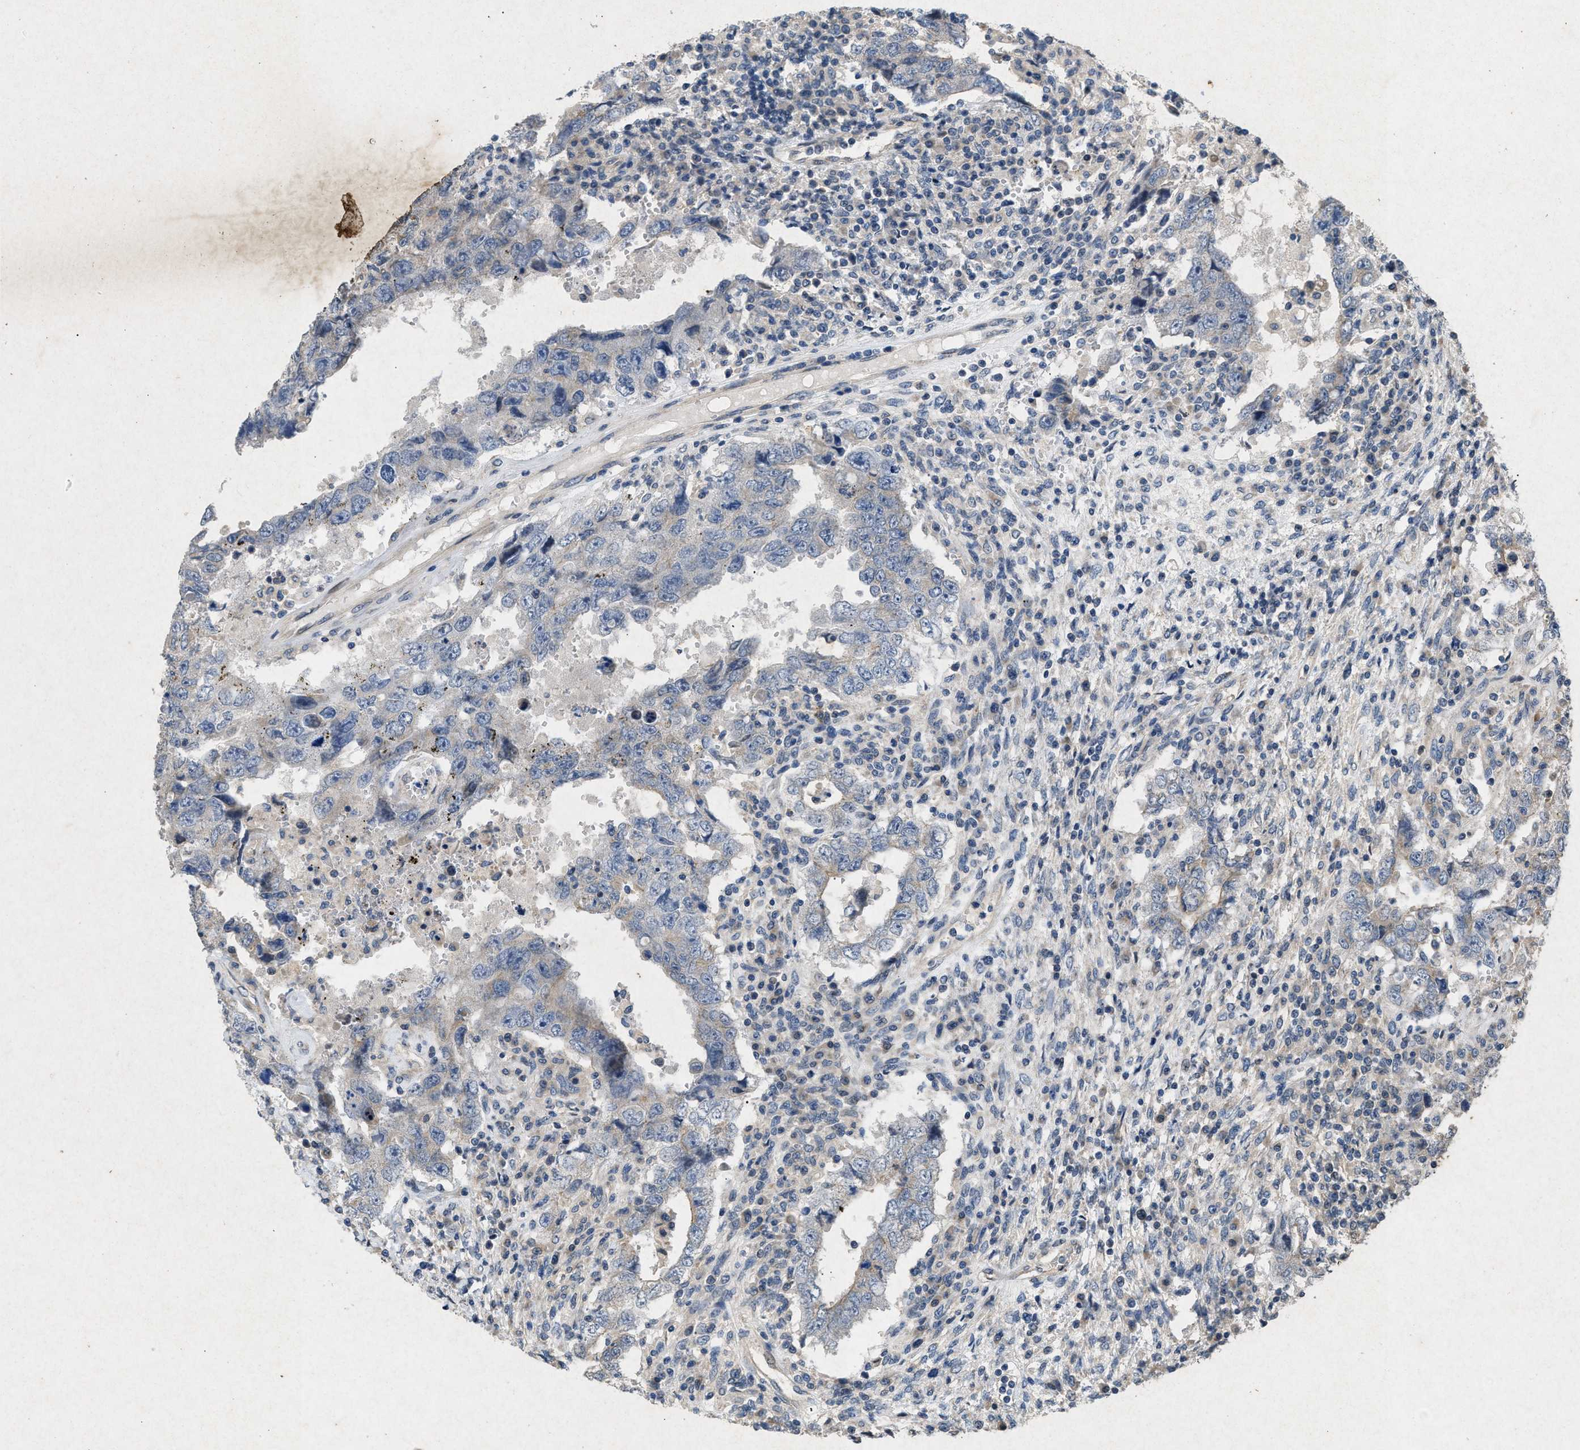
{"staining": {"intensity": "negative", "quantity": "none", "location": "none"}, "tissue": "testis cancer", "cell_type": "Tumor cells", "image_type": "cancer", "snomed": [{"axis": "morphology", "description": "Carcinoma, Embryonal, NOS"}, {"axis": "topography", "description": "Testis"}], "caption": "Immunohistochemical staining of testis cancer shows no significant staining in tumor cells. (DAB (3,3'-diaminobenzidine) immunohistochemistry with hematoxylin counter stain).", "gene": "PRKG2", "patient": {"sex": "male", "age": 26}}